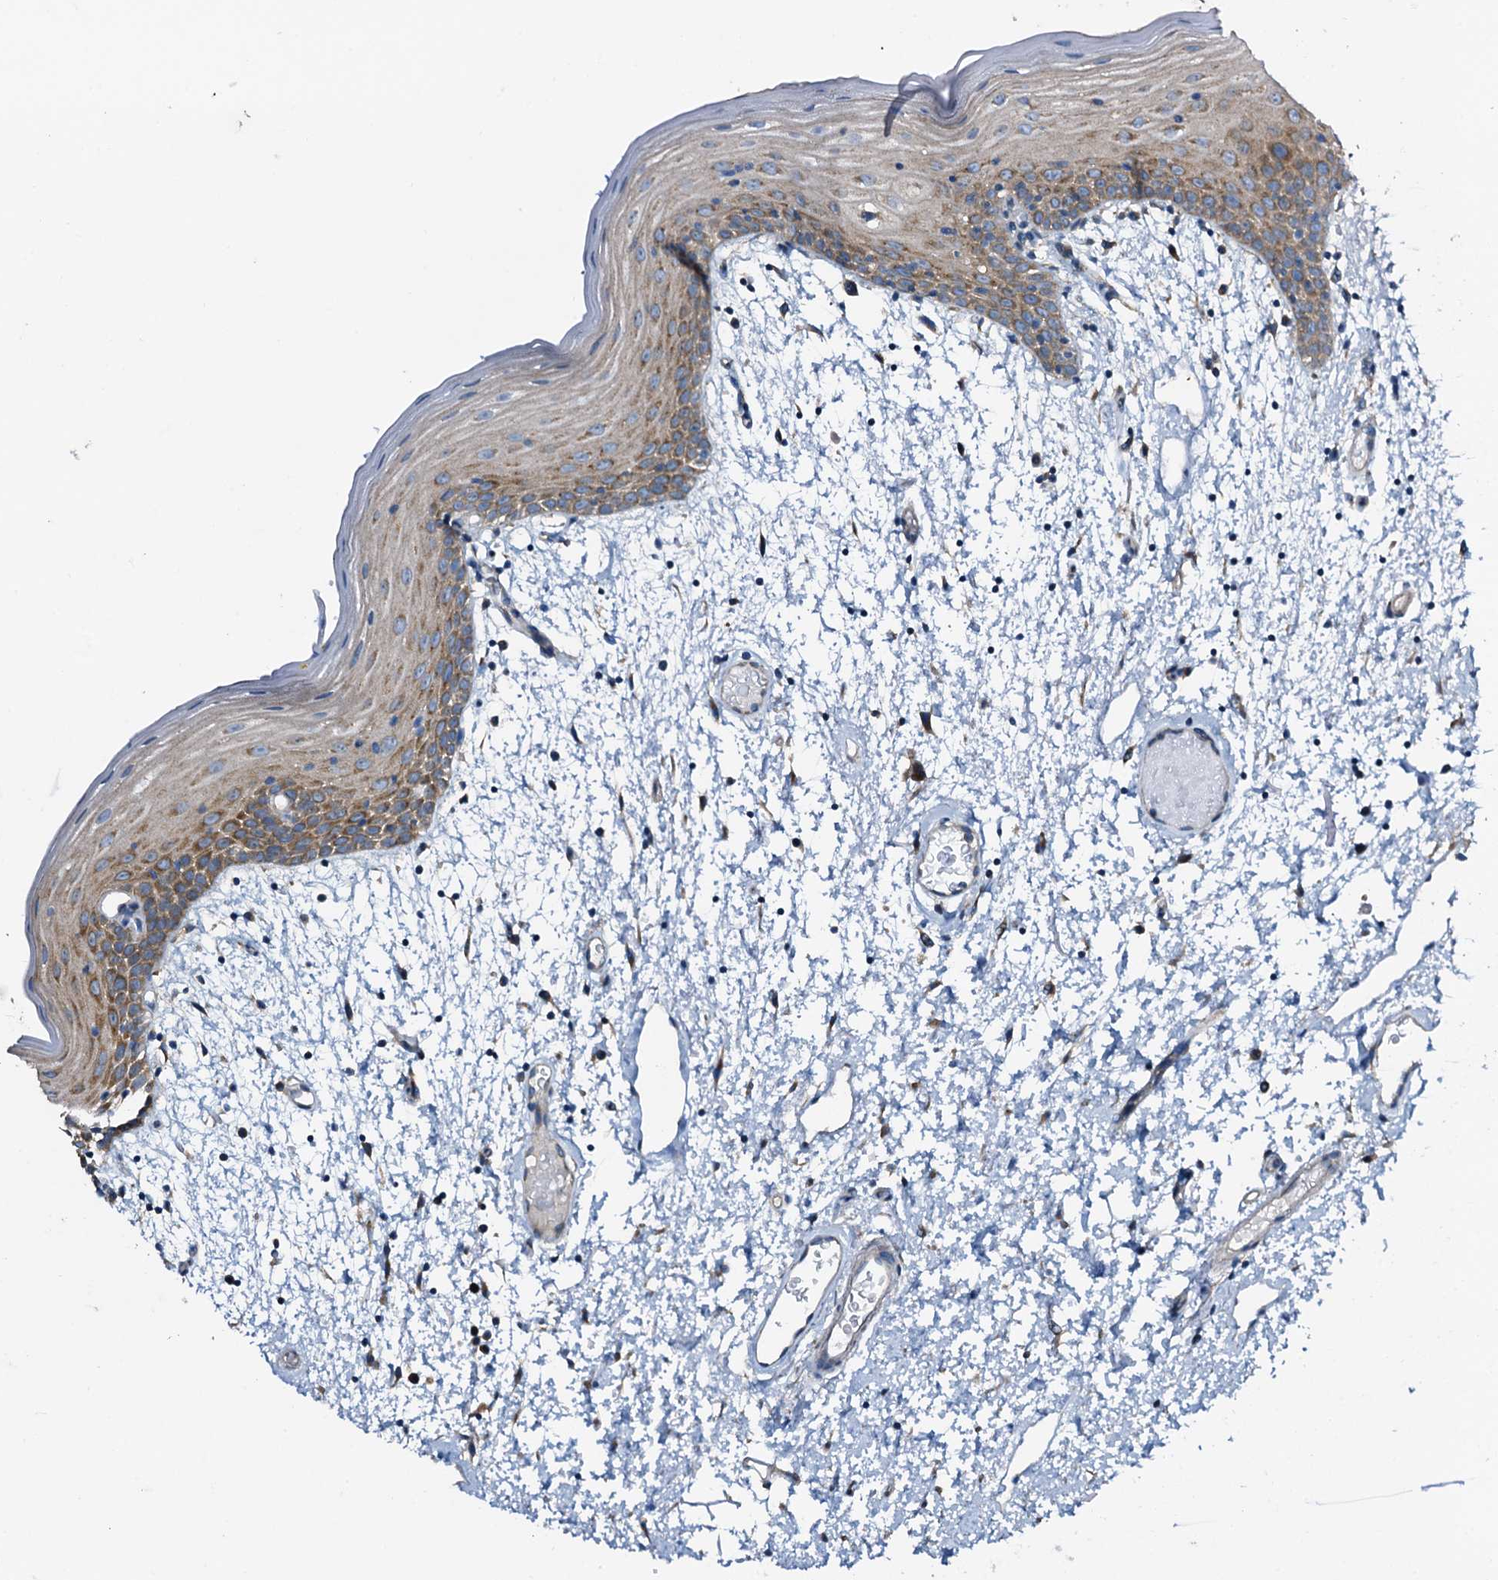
{"staining": {"intensity": "strong", "quantity": "25%-75%", "location": "cytoplasmic/membranous"}, "tissue": "oral mucosa", "cell_type": "Squamous epithelial cells", "image_type": "normal", "snomed": [{"axis": "morphology", "description": "Normal tissue, NOS"}, {"axis": "topography", "description": "Skeletal muscle"}, {"axis": "topography", "description": "Oral tissue"}, {"axis": "topography", "description": "Salivary gland"}, {"axis": "topography", "description": "Peripheral nerve tissue"}], "caption": "Protein staining of unremarkable oral mucosa exhibits strong cytoplasmic/membranous expression in about 25%-75% of squamous epithelial cells. (IHC, brightfield microscopy, high magnification).", "gene": "STARD13", "patient": {"sex": "male", "age": 54}}